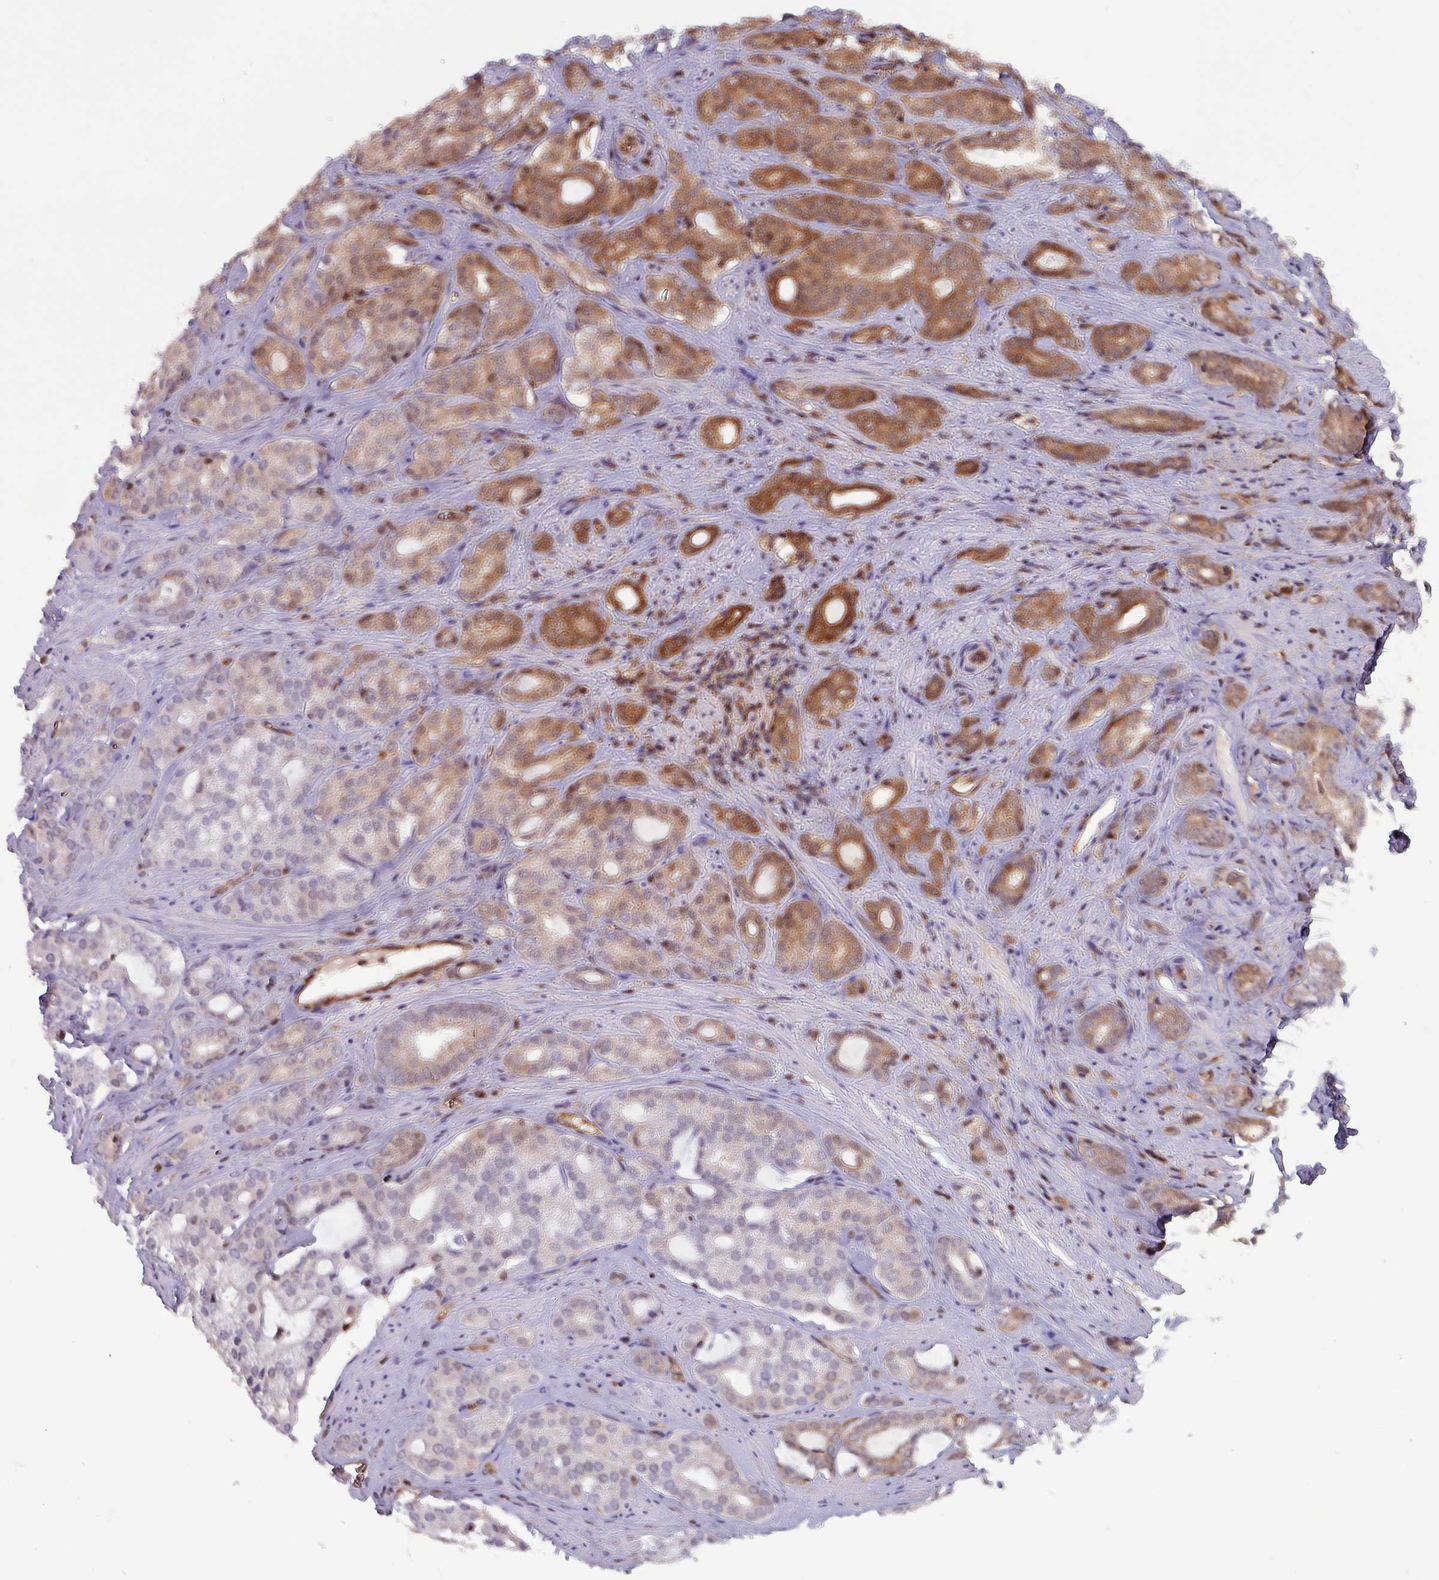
{"staining": {"intensity": "moderate", "quantity": "25%-75%", "location": "cytoplasmic/membranous"}, "tissue": "prostate cancer", "cell_type": "Tumor cells", "image_type": "cancer", "snomed": [{"axis": "morphology", "description": "Adenocarcinoma, High grade"}, {"axis": "topography", "description": "Prostate"}], "caption": "Brown immunohistochemical staining in human prostate cancer (adenocarcinoma (high-grade)) demonstrates moderate cytoplasmic/membranous staining in approximately 25%-75% of tumor cells.", "gene": "PSMB8", "patient": {"sex": "male", "age": 63}}